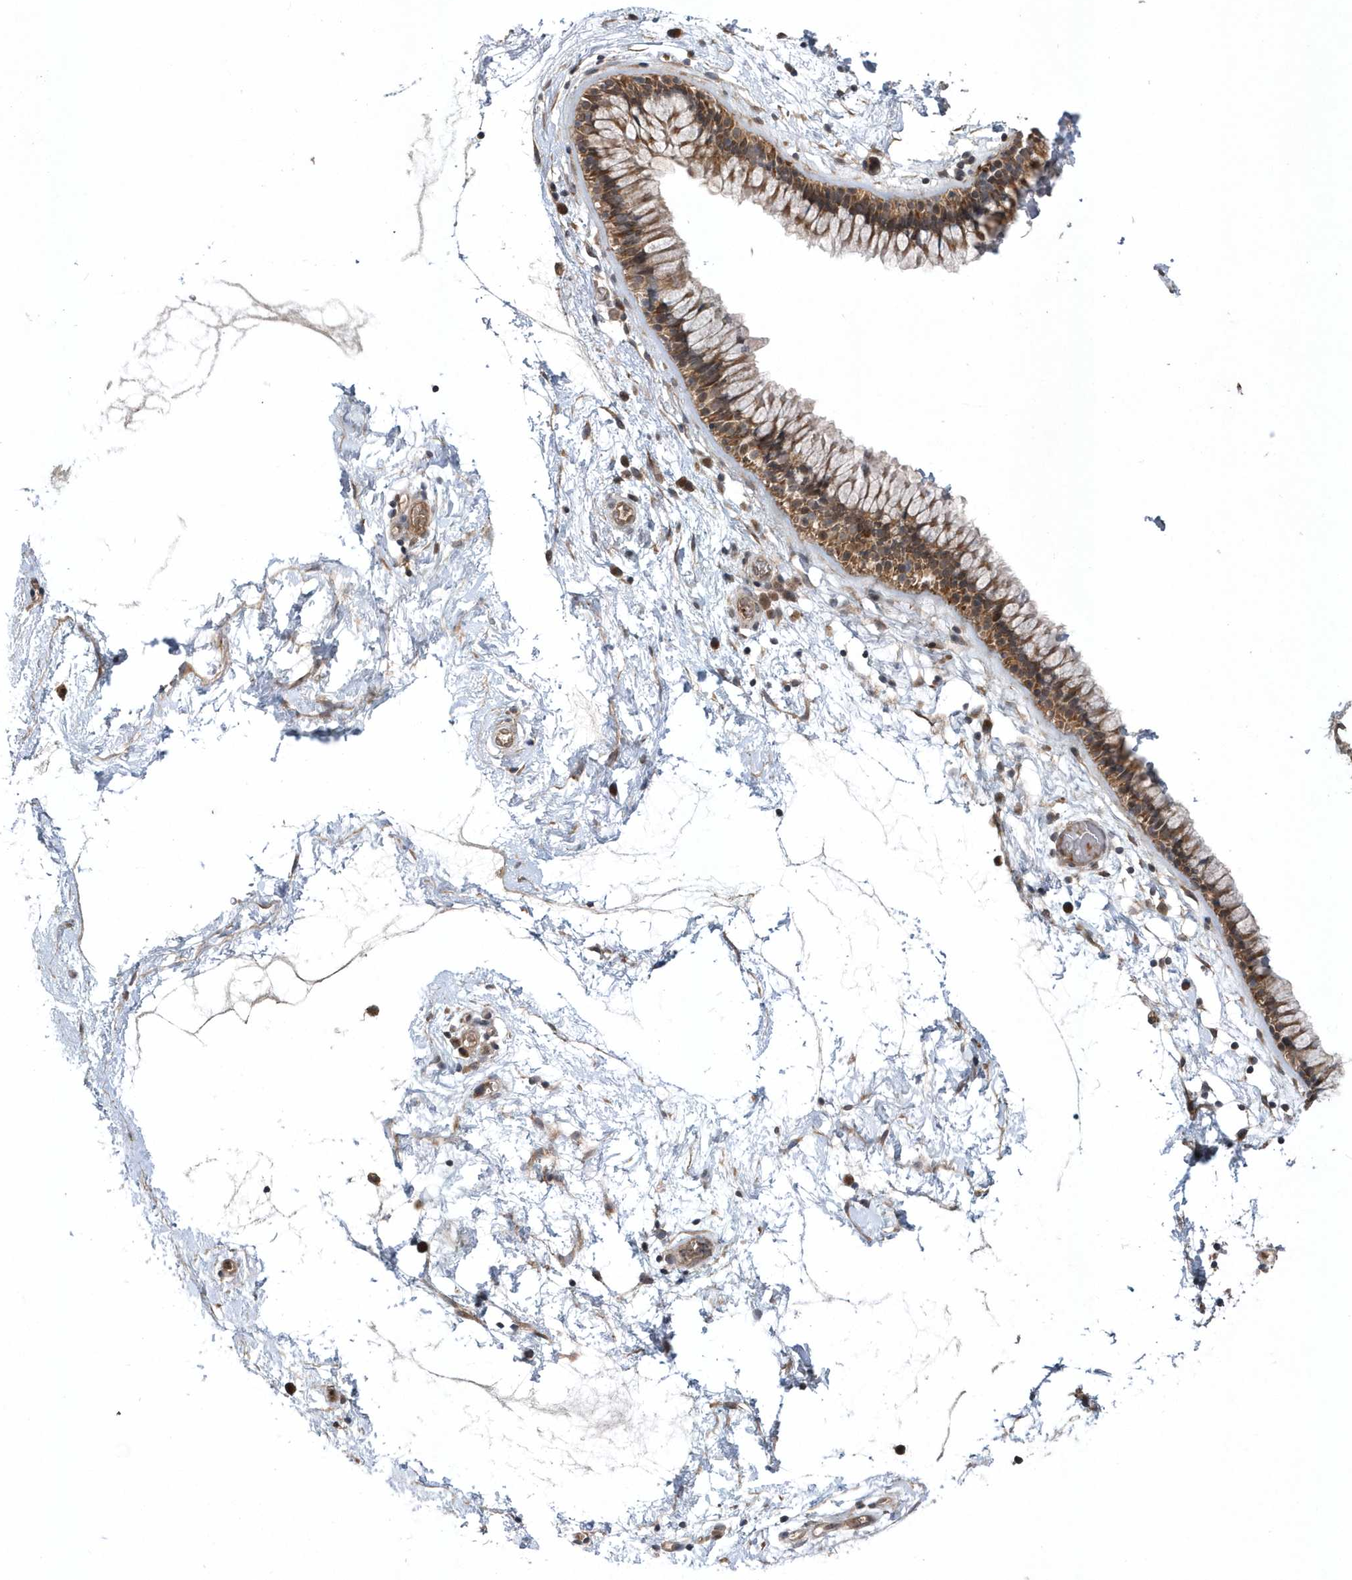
{"staining": {"intensity": "moderate", "quantity": ">75%", "location": "cytoplasmic/membranous"}, "tissue": "nasopharynx", "cell_type": "Respiratory epithelial cells", "image_type": "normal", "snomed": [{"axis": "morphology", "description": "Normal tissue, NOS"}, {"axis": "morphology", "description": "Inflammation, NOS"}, {"axis": "topography", "description": "Nasopharynx"}], "caption": "Brown immunohistochemical staining in benign human nasopharynx displays moderate cytoplasmic/membranous staining in approximately >75% of respiratory epithelial cells.", "gene": "HMGCS1", "patient": {"sex": "male", "age": 48}}